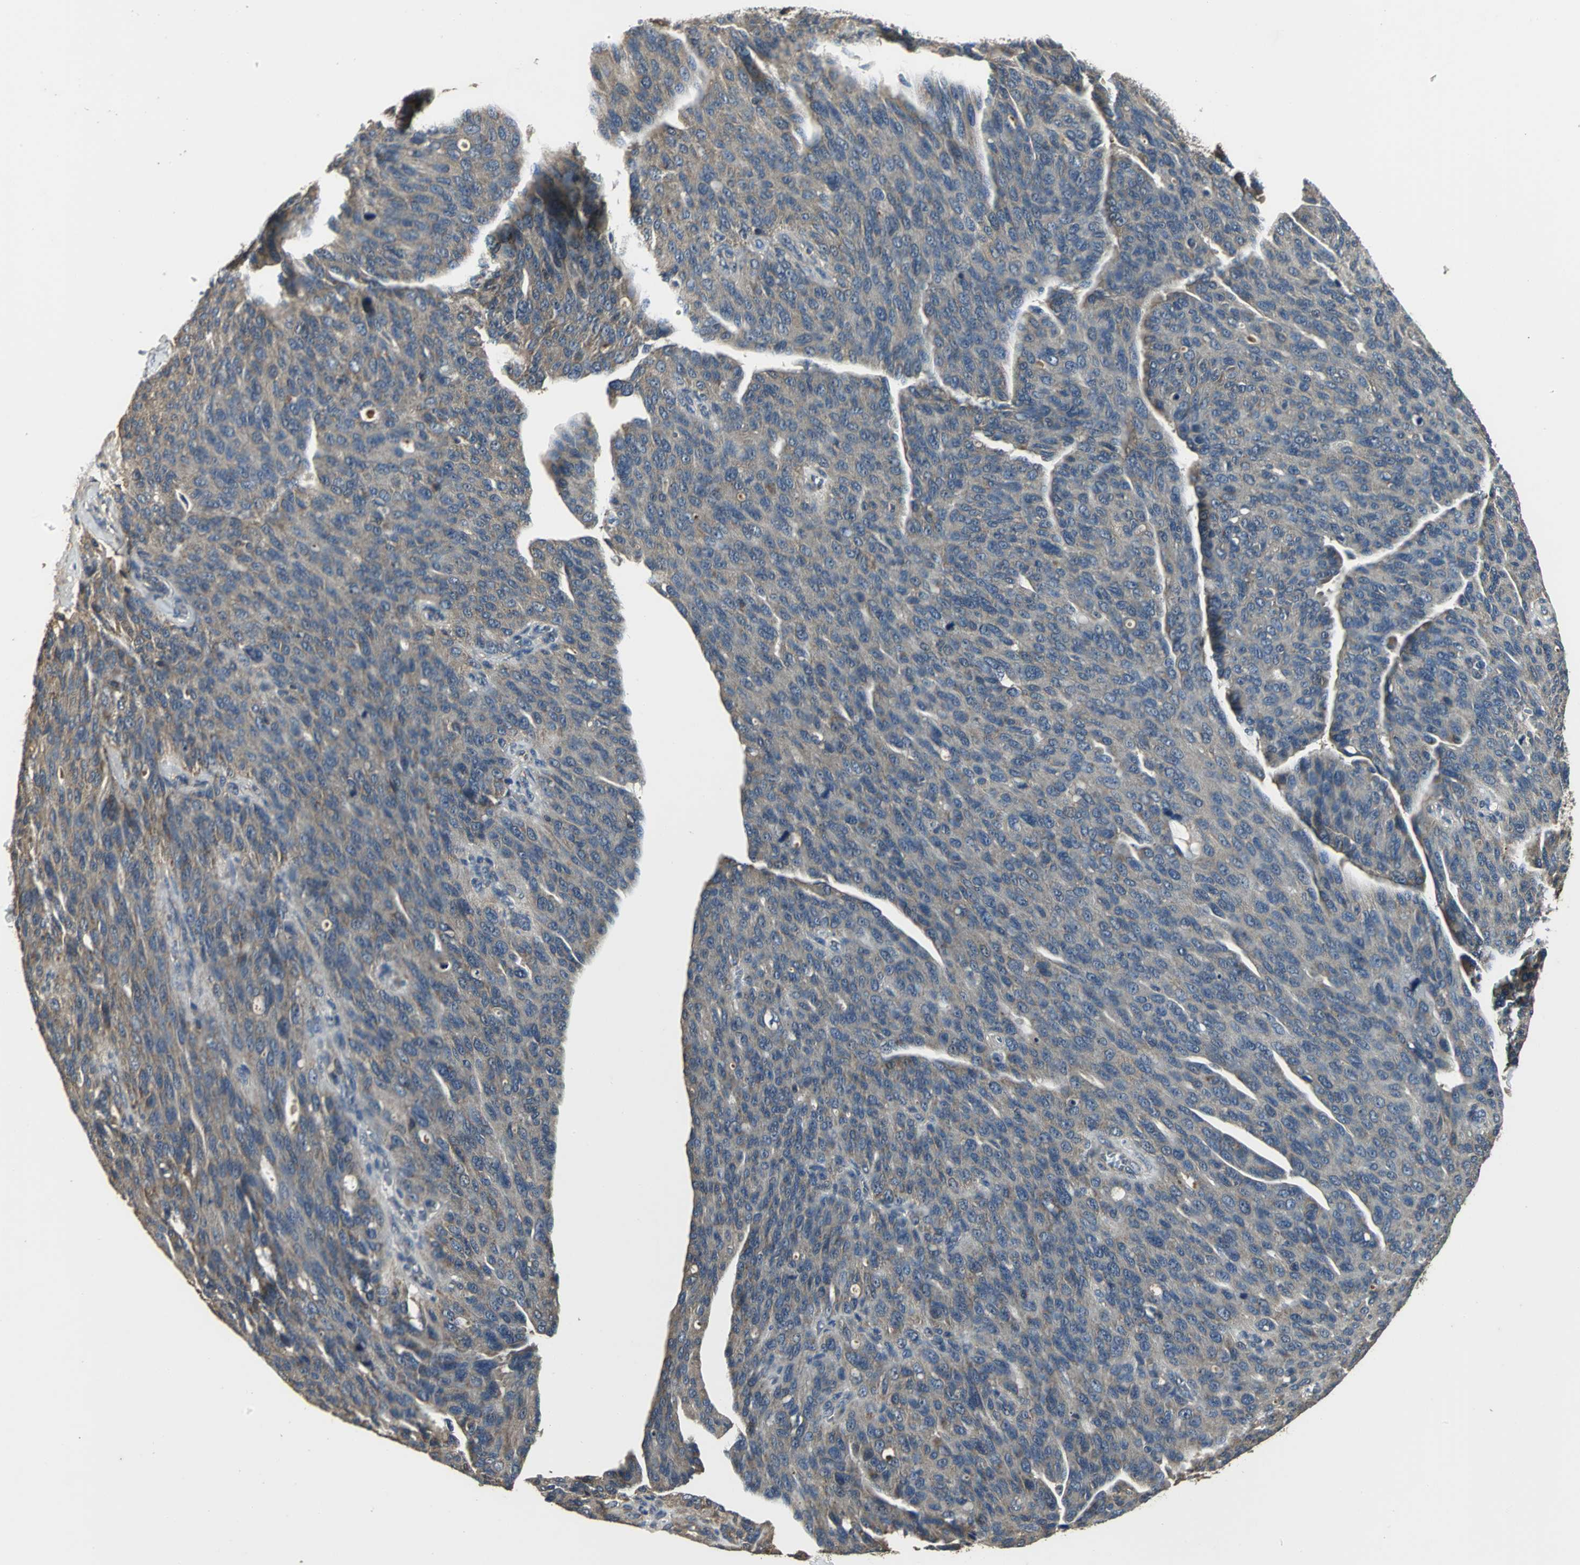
{"staining": {"intensity": "moderate", "quantity": ">75%", "location": "cytoplasmic/membranous"}, "tissue": "ovarian cancer", "cell_type": "Tumor cells", "image_type": "cancer", "snomed": [{"axis": "morphology", "description": "Carcinoma, endometroid"}, {"axis": "topography", "description": "Ovary"}], "caption": "An immunohistochemistry micrograph of tumor tissue is shown. Protein staining in brown highlights moderate cytoplasmic/membranous positivity in ovarian cancer (endometroid carcinoma) within tumor cells. (IHC, brightfield microscopy, high magnification).", "gene": "IRF3", "patient": {"sex": "female", "age": 60}}